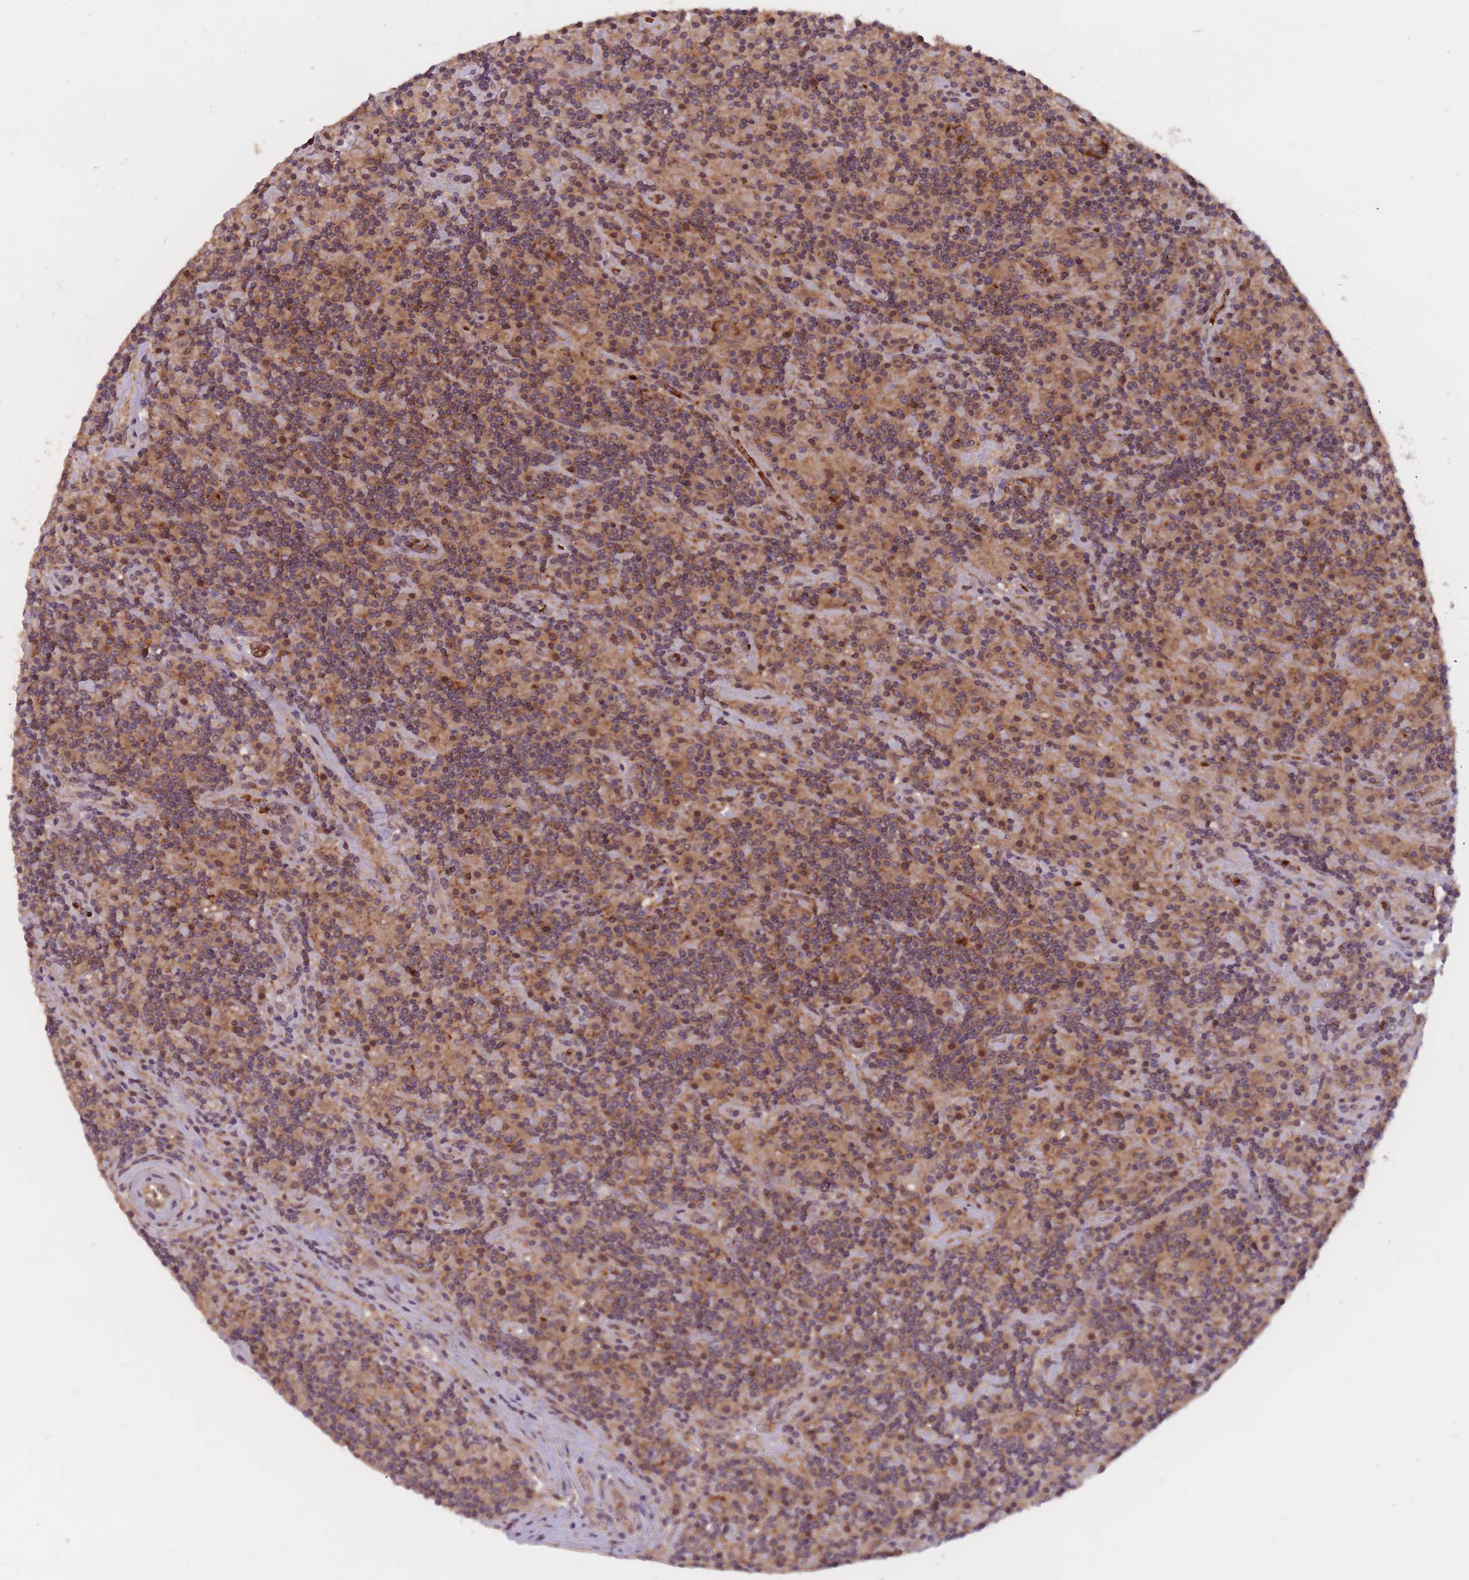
{"staining": {"intensity": "weak", "quantity": "25%-75%", "location": "cytoplasmic/membranous"}, "tissue": "lymphoma", "cell_type": "Tumor cells", "image_type": "cancer", "snomed": [{"axis": "morphology", "description": "Hodgkin's disease, NOS"}, {"axis": "topography", "description": "Lymph node"}], "caption": "Immunohistochemical staining of Hodgkin's disease exhibits low levels of weak cytoplasmic/membranous protein staining in approximately 25%-75% of tumor cells.", "gene": "SECTM1", "patient": {"sex": "male", "age": 70}}